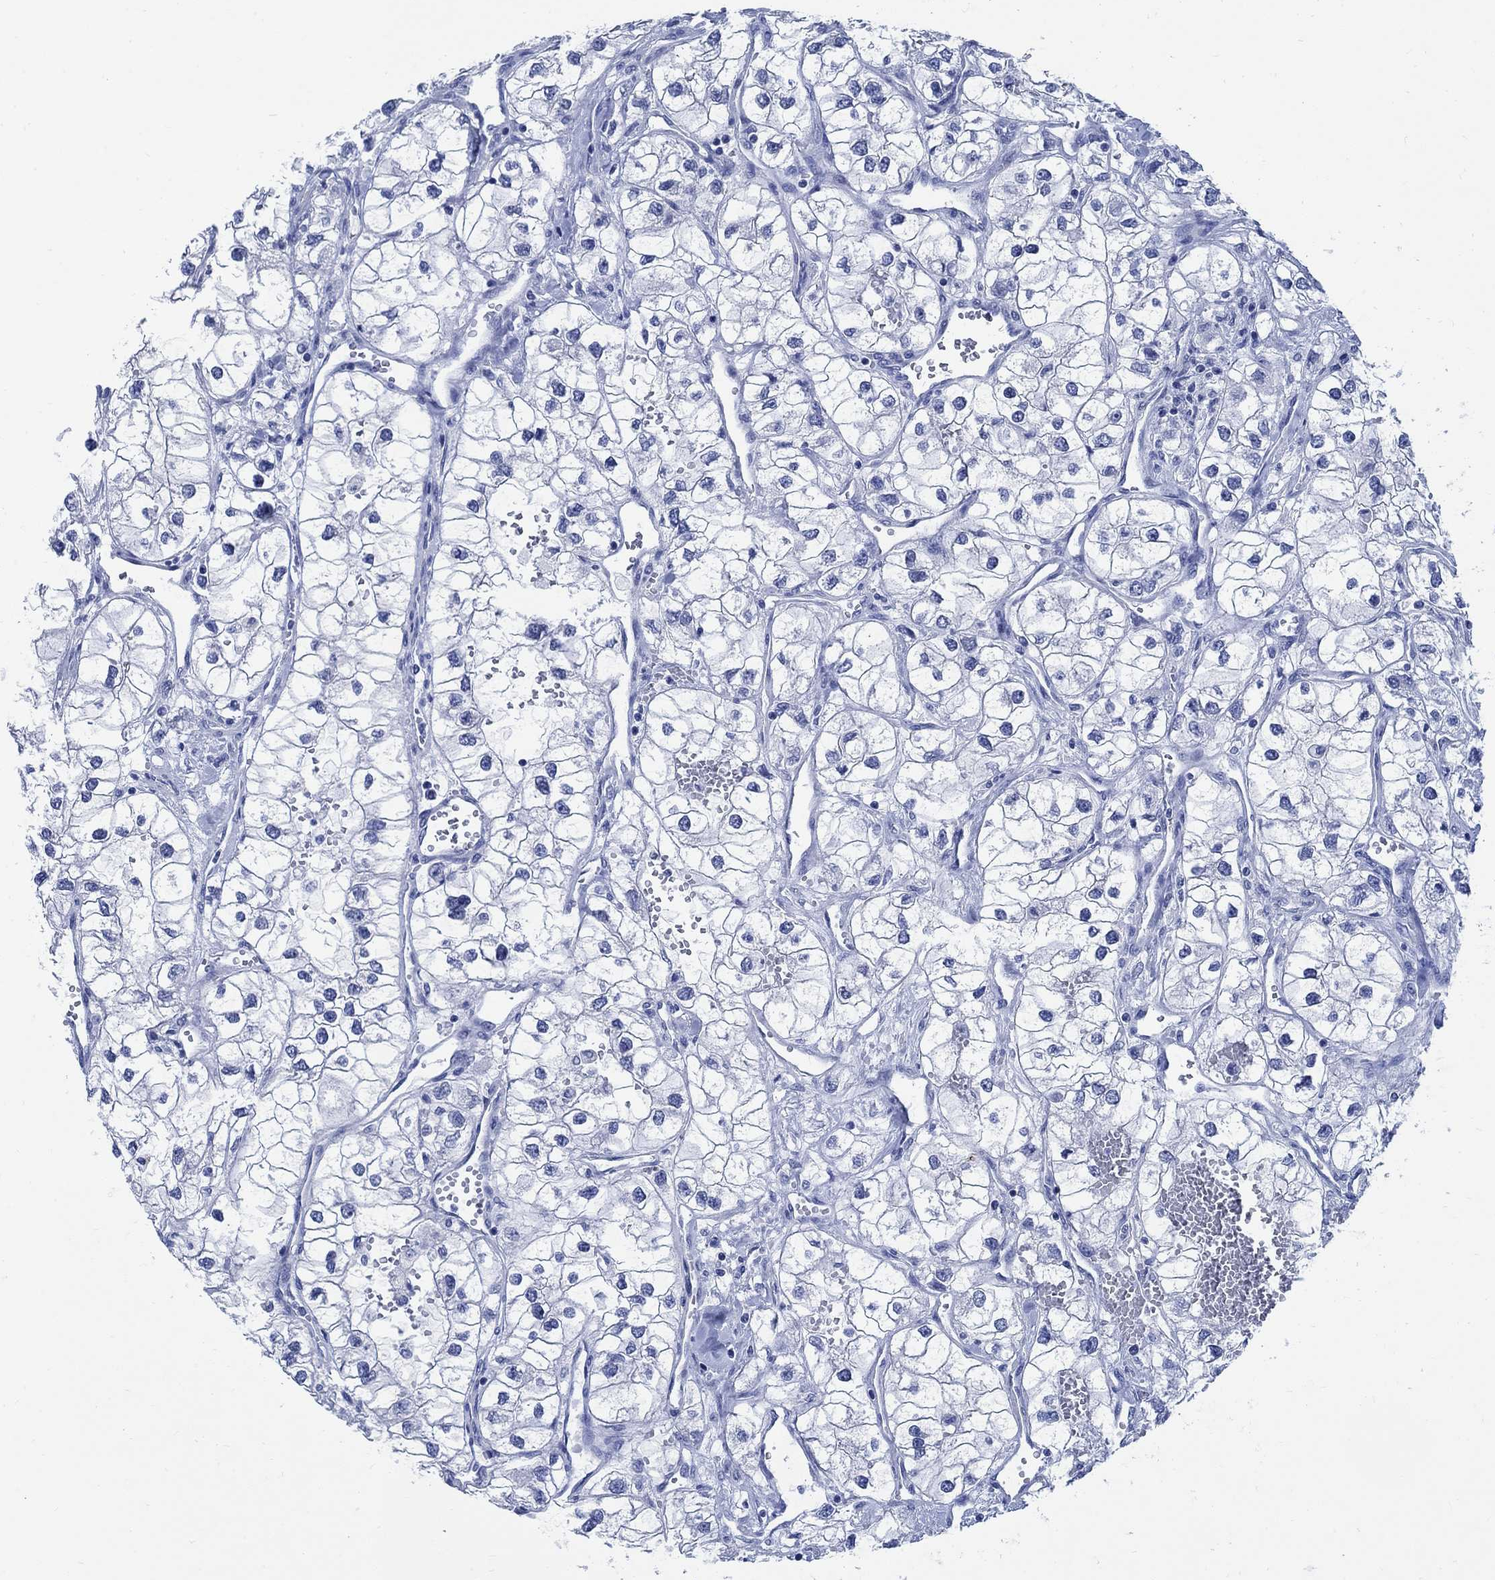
{"staining": {"intensity": "negative", "quantity": "none", "location": "none"}, "tissue": "renal cancer", "cell_type": "Tumor cells", "image_type": "cancer", "snomed": [{"axis": "morphology", "description": "Adenocarcinoma, NOS"}, {"axis": "topography", "description": "Kidney"}], "caption": "High magnification brightfield microscopy of renal cancer (adenocarcinoma) stained with DAB (3,3'-diaminobenzidine) (brown) and counterstained with hematoxylin (blue): tumor cells show no significant positivity. (Brightfield microscopy of DAB (3,3'-diaminobenzidine) immunohistochemistry at high magnification).", "gene": "CAMK2N1", "patient": {"sex": "male", "age": 59}}